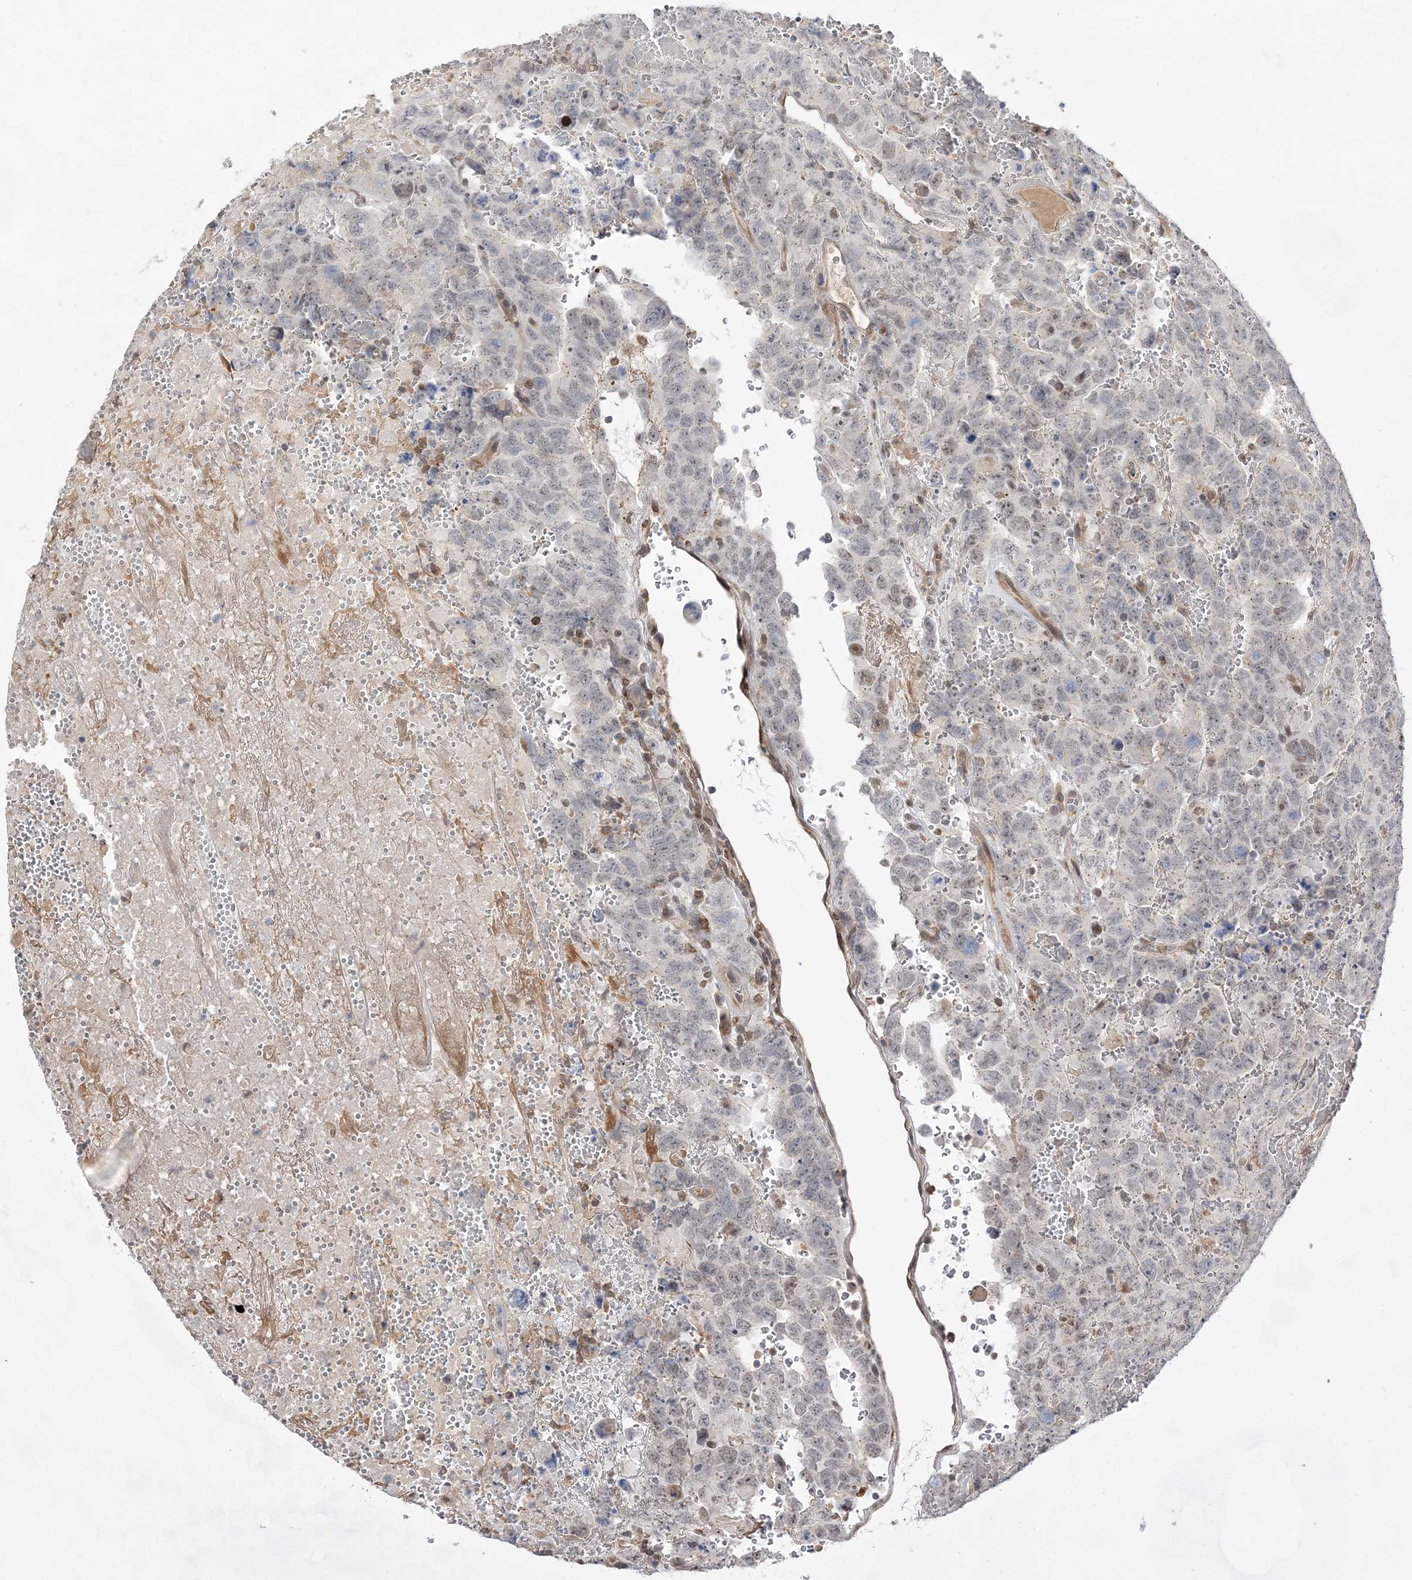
{"staining": {"intensity": "negative", "quantity": "none", "location": "none"}, "tissue": "testis cancer", "cell_type": "Tumor cells", "image_type": "cancer", "snomed": [{"axis": "morphology", "description": "Carcinoma, Embryonal, NOS"}, {"axis": "topography", "description": "Testis"}], "caption": "Embryonal carcinoma (testis) was stained to show a protein in brown. There is no significant expression in tumor cells.", "gene": "TMEM132B", "patient": {"sex": "male", "age": 45}}